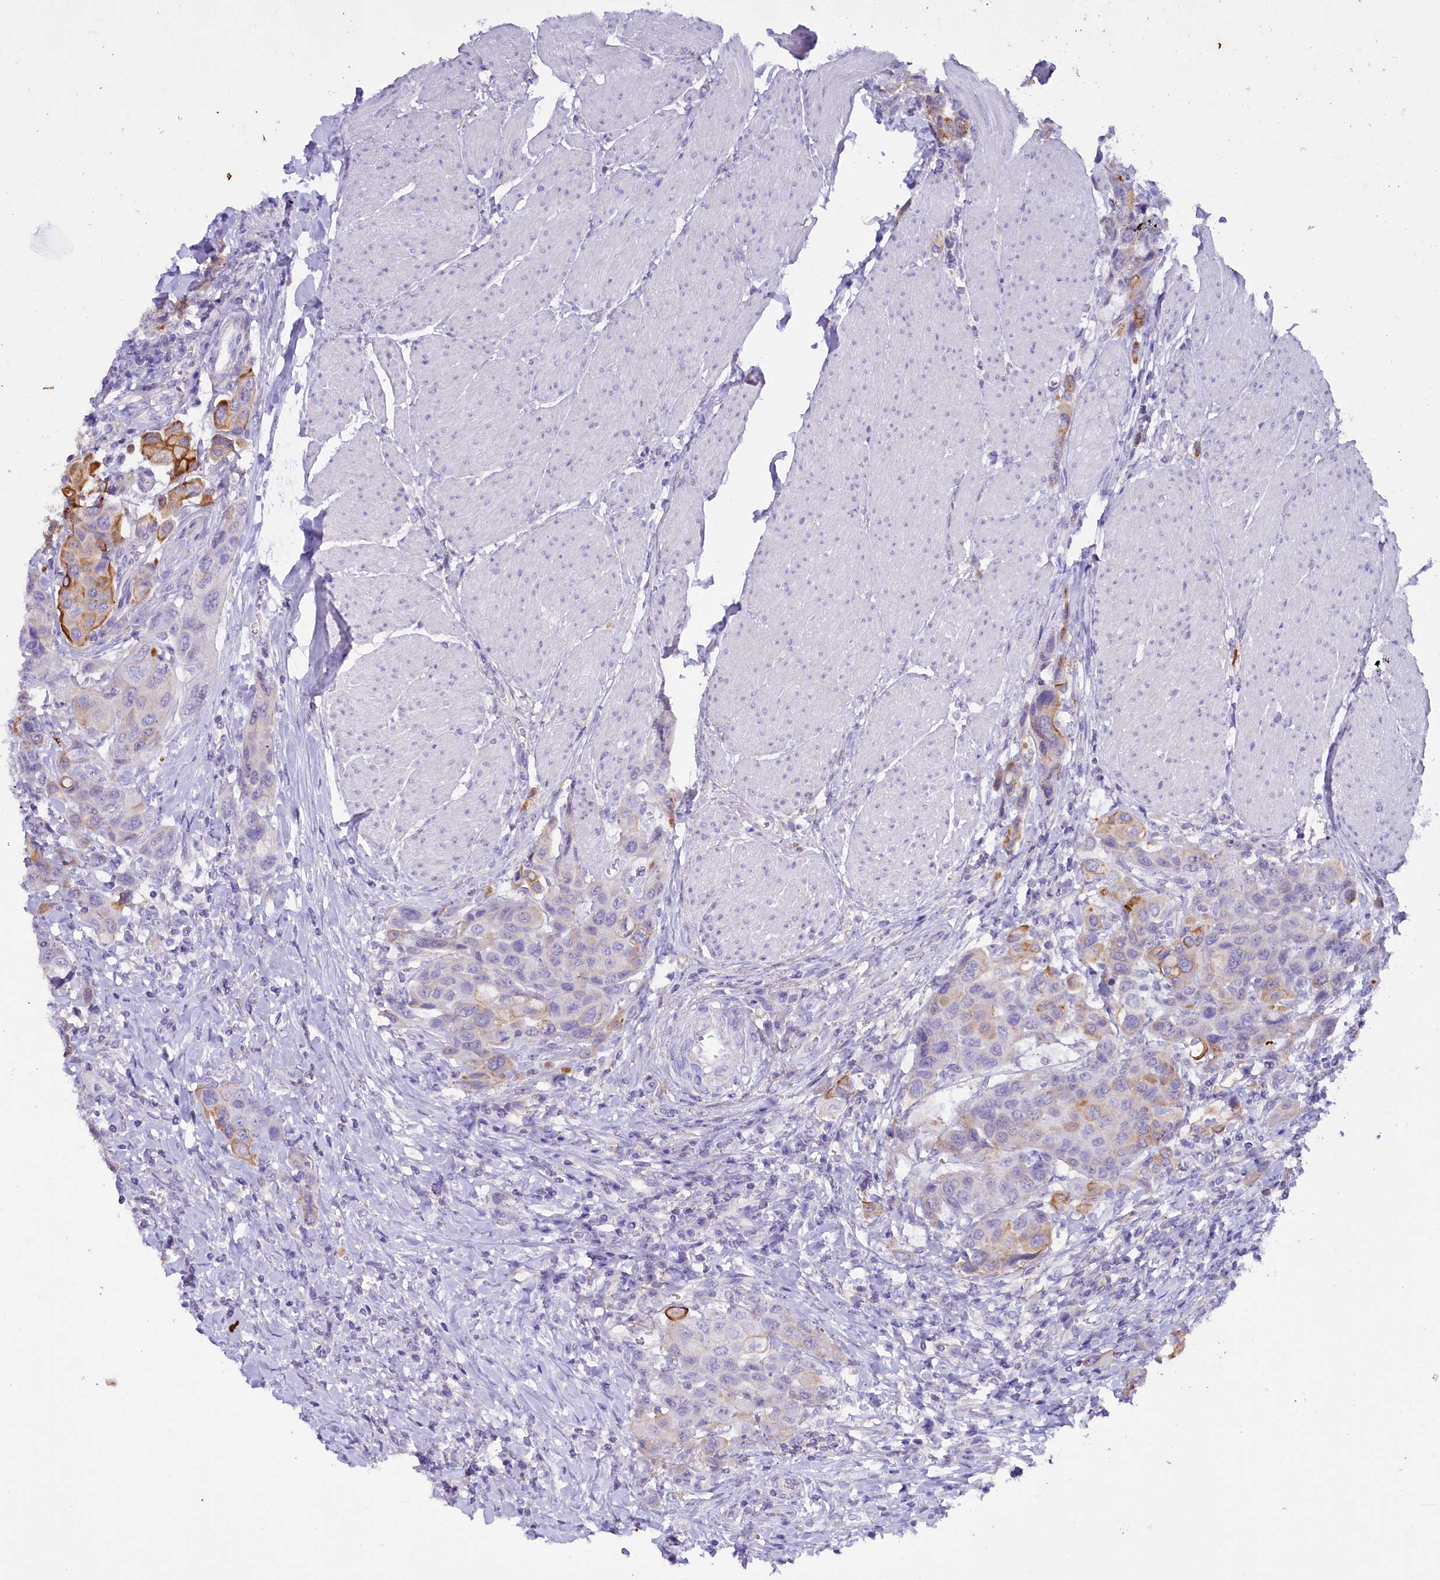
{"staining": {"intensity": "moderate", "quantity": "<25%", "location": "cytoplasmic/membranous"}, "tissue": "urothelial cancer", "cell_type": "Tumor cells", "image_type": "cancer", "snomed": [{"axis": "morphology", "description": "Urothelial carcinoma, High grade"}, {"axis": "topography", "description": "Urinary bladder"}], "caption": "Immunohistochemistry (IHC) photomicrograph of neoplastic tissue: human high-grade urothelial carcinoma stained using IHC displays low levels of moderate protein expression localized specifically in the cytoplasmic/membranous of tumor cells, appearing as a cytoplasmic/membranous brown color.", "gene": "FAAP20", "patient": {"sex": "male", "age": 50}}